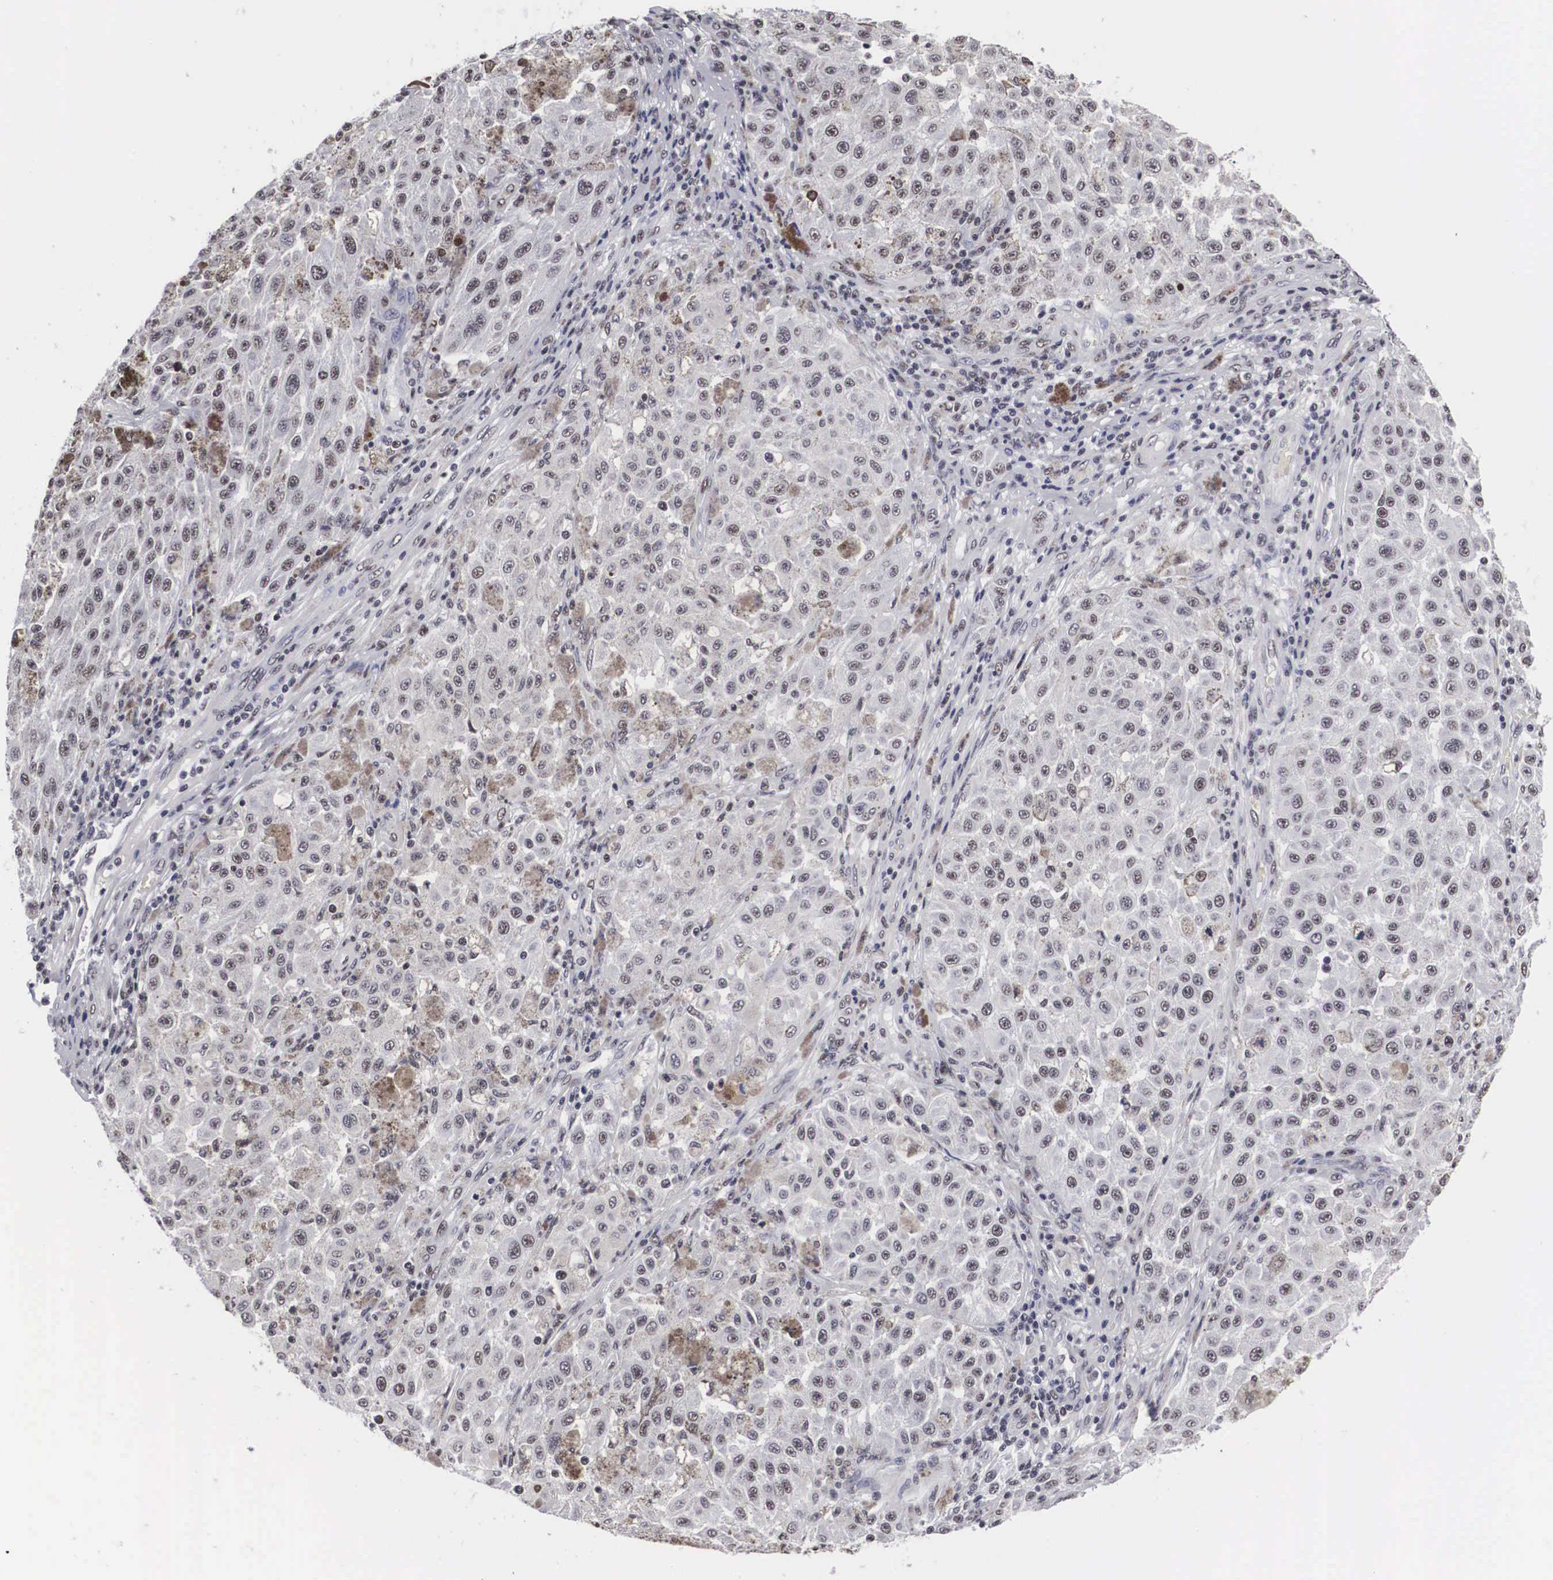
{"staining": {"intensity": "weak", "quantity": ">75%", "location": "nuclear"}, "tissue": "melanoma", "cell_type": "Tumor cells", "image_type": "cancer", "snomed": [{"axis": "morphology", "description": "Malignant melanoma, NOS"}, {"axis": "topography", "description": "Skin"}], "caption": "Malignant melanoma tissue displays weak nuclear positivity in approximately >75% of tumor cells", "gene": "ACIN1", "patient": {"sex": "female", "age": 64}}